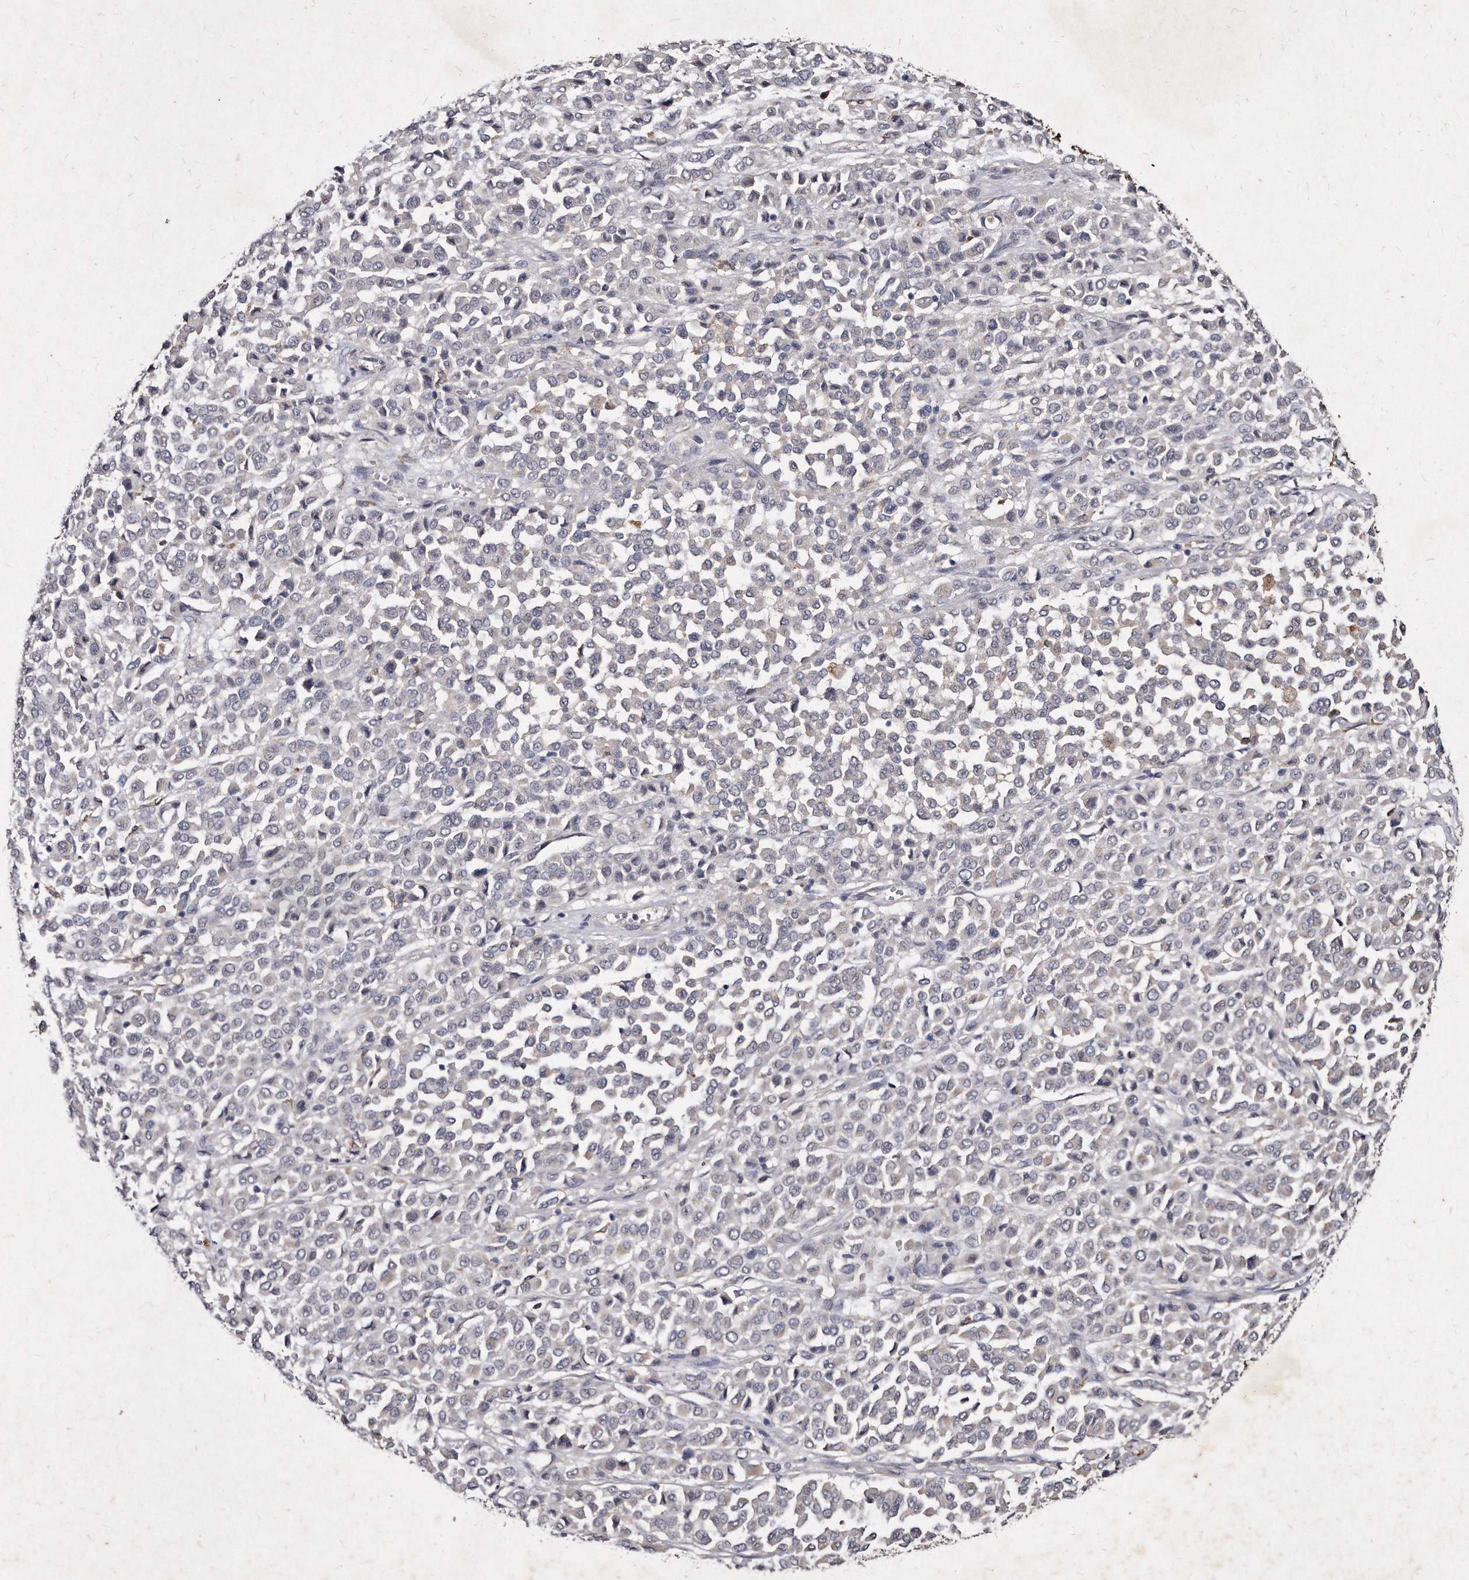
{"staining": {"intensity": "negative", "quantity": "none", "location": "none"}, "tissue": "melanoma", "cell_type": "Tumor cells", "image_type": "cancer", "snomed": [{"axis": "morphology", "description": "Malignant melanoma, Metastatic site"}, {"axis": "topography", "description": "Pancreas"}], "caption": "A high-resolution image shows IHC staining of melanoma, which reveals no significant positivity in tumor cells.", "gene": "KLHDC3", "patient": {"sex": "female", "age": 30}}